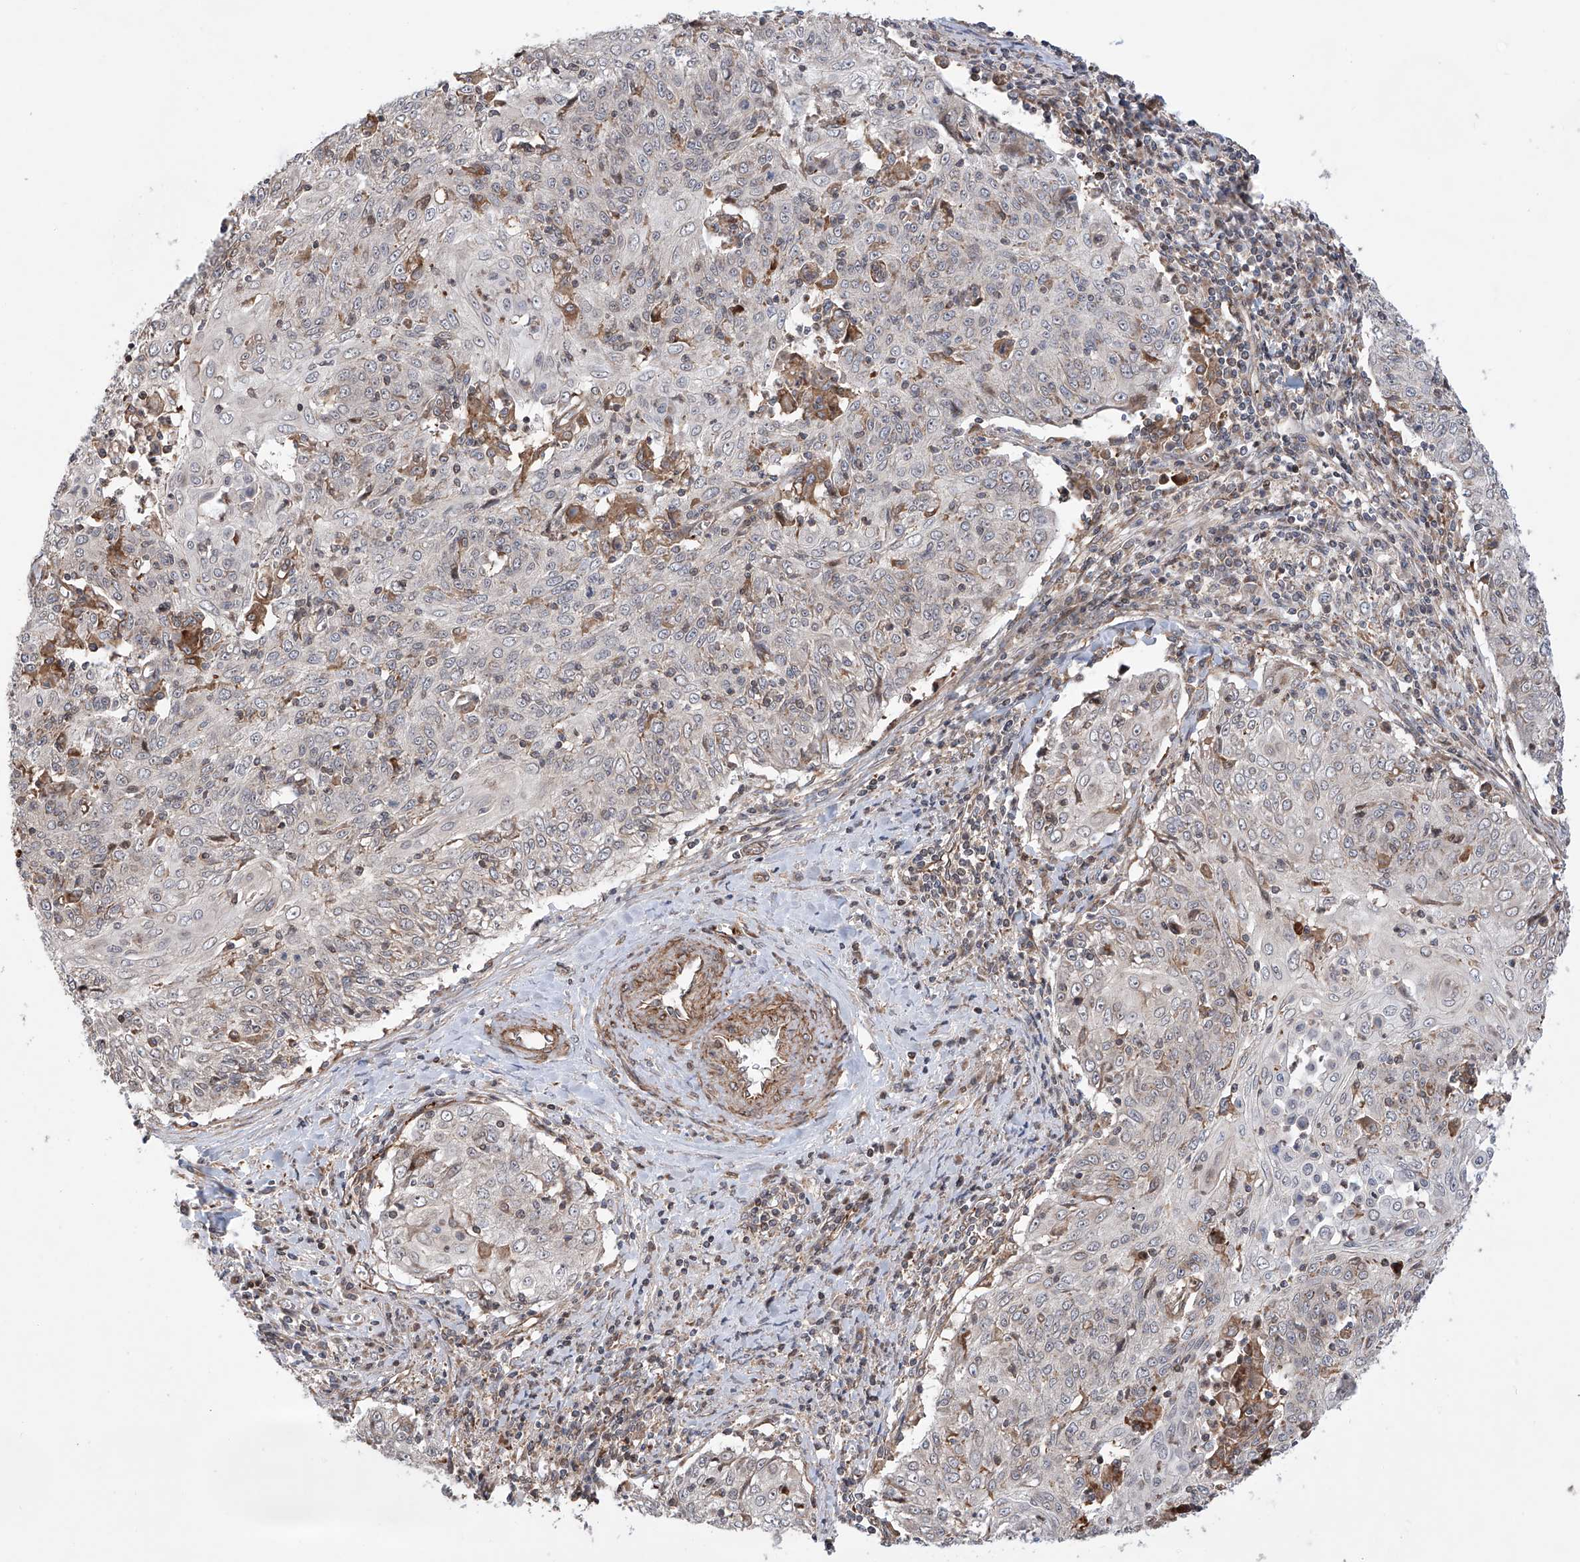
{"staining": {"intensity": "negative", "quantity": "none", "location": "none"}, "tissue": "cervical cancer", "cell_type": "Tumor cells", "image_type": "cancer", "snomed": [{"axis": "morphology", "description": "Squamous cell carcinoma, NOS"}, {"axis": "topography", "description": "Cervix"}], "caption": "High power microscopy image of an IHC histopathology image of squamous cell carcinoma (cervical), revealing no significant positivity in tumor cells.", "gene": "APAF1", "patient": {"sex": "female", "age": 48}}